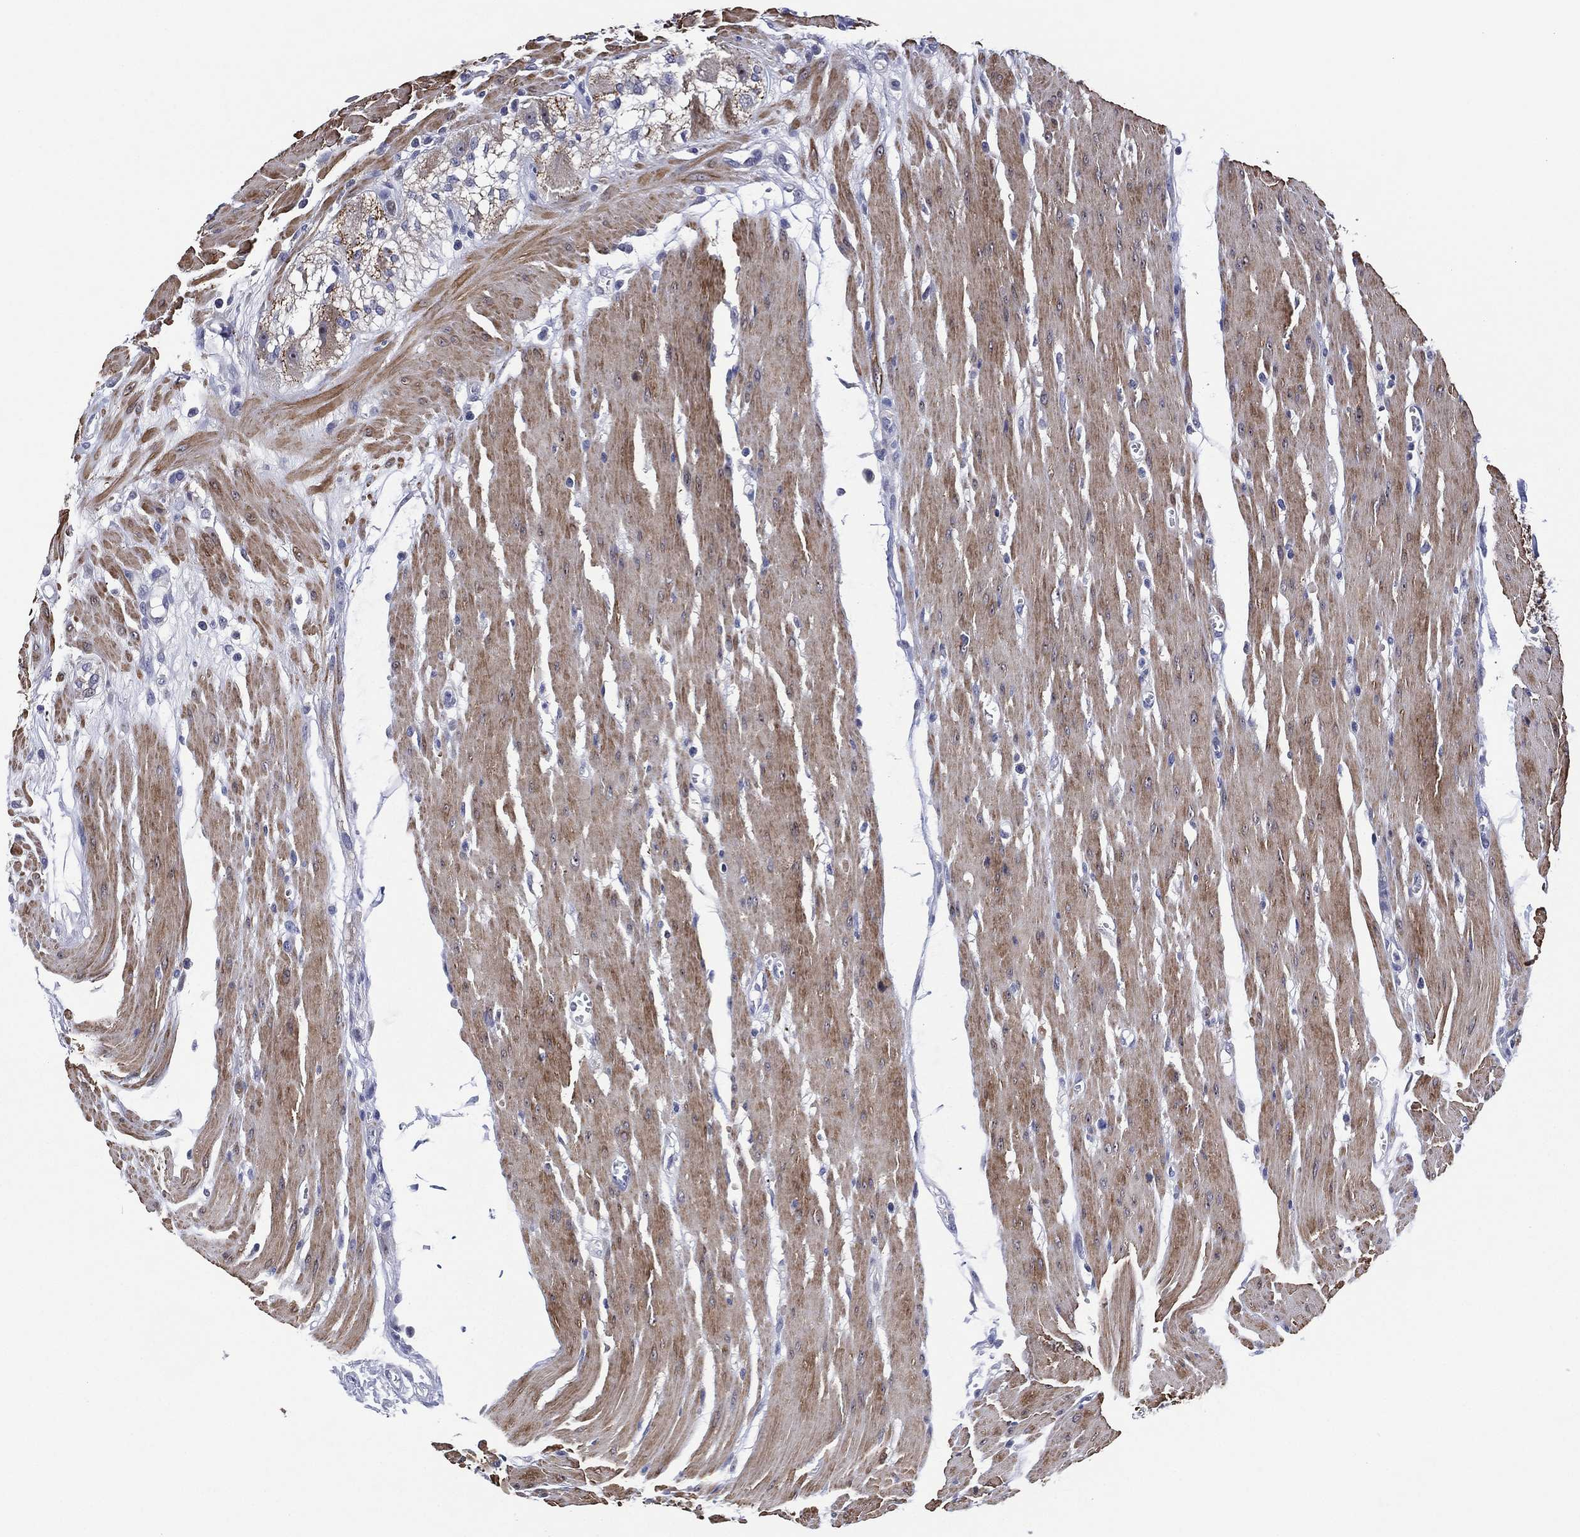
{"staining": {"intensity": "negative", "quantity": "none", "location": "none"}, "tissue": "colon", "cell_type": "Endothelial cells", "image_type": "normal", "snomed": [{"axis": "morphology", "description": "Normal tissue, NOS"}, {"axis": "morphology", "description": "Adenocarcinoma, NOS"}, {"axis": "topography", "description": "Colon"}], "caption": "IHC image of benign colon: human colon stained with DAB demonstrates no significant protein staining in endothelial cells.", "gene": "CLIP3", "patient": {"sex": "male", "age": 65}}